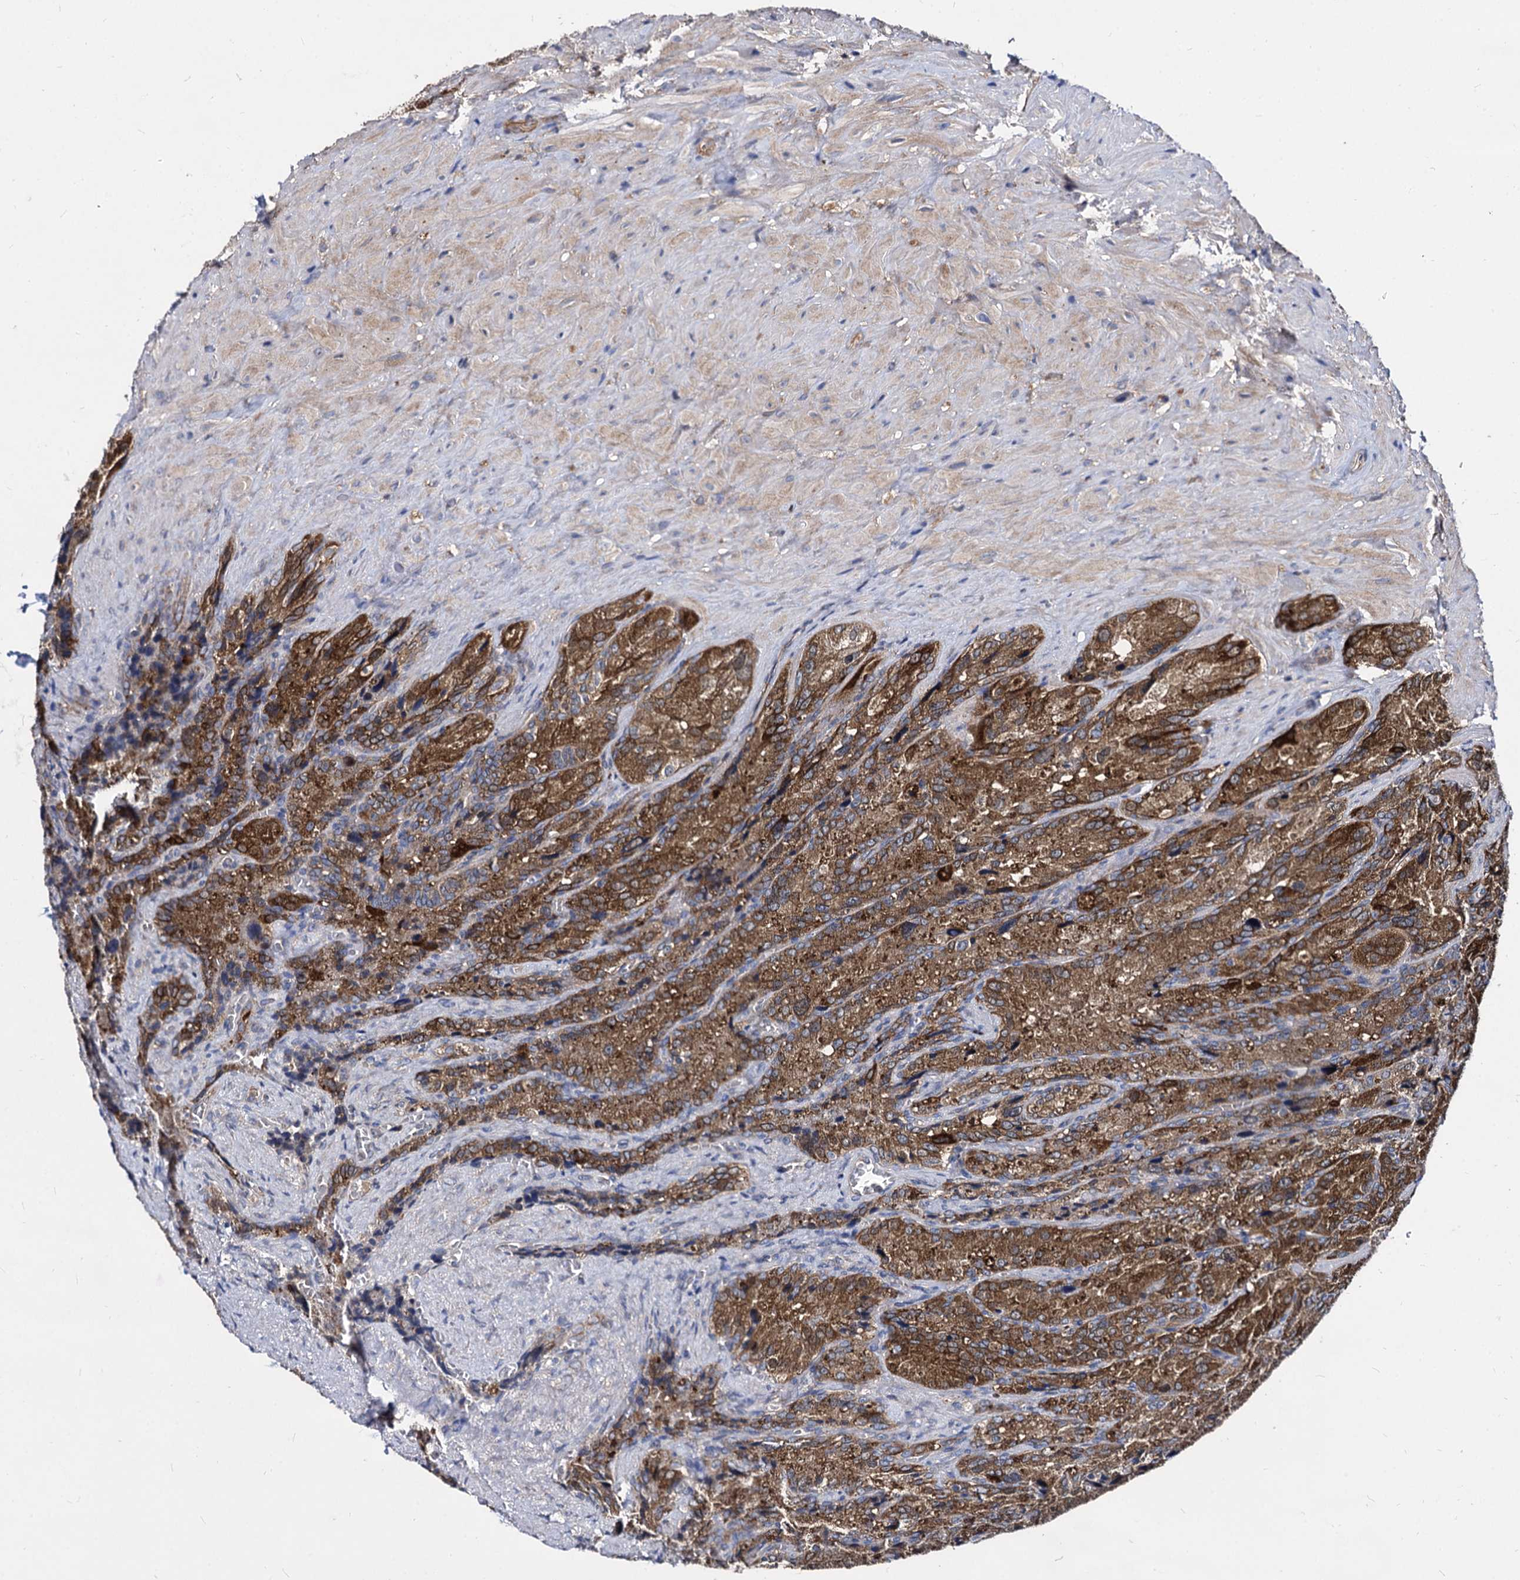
{"staining": {"intensity": "moderate", "quantity": ">75%", "location": "cytoplasmic/membranous"}, "tissue": "seminal vesicle", "cell_type": "Glandular cells", "image_type": "normal", "snomed": [{"axis": "morphology", "description": "Normal tissue, NOS"}, {"axis": "topography", "description": "Seminal veicle"}], "caption": "Protein analysis of benign seminal vesicle reveals moderate cytoplasmic/membranous expression in approximately >75% of glandular cells.", "gene": "NME1", "patient": {"sex": "male", "age": 62}}